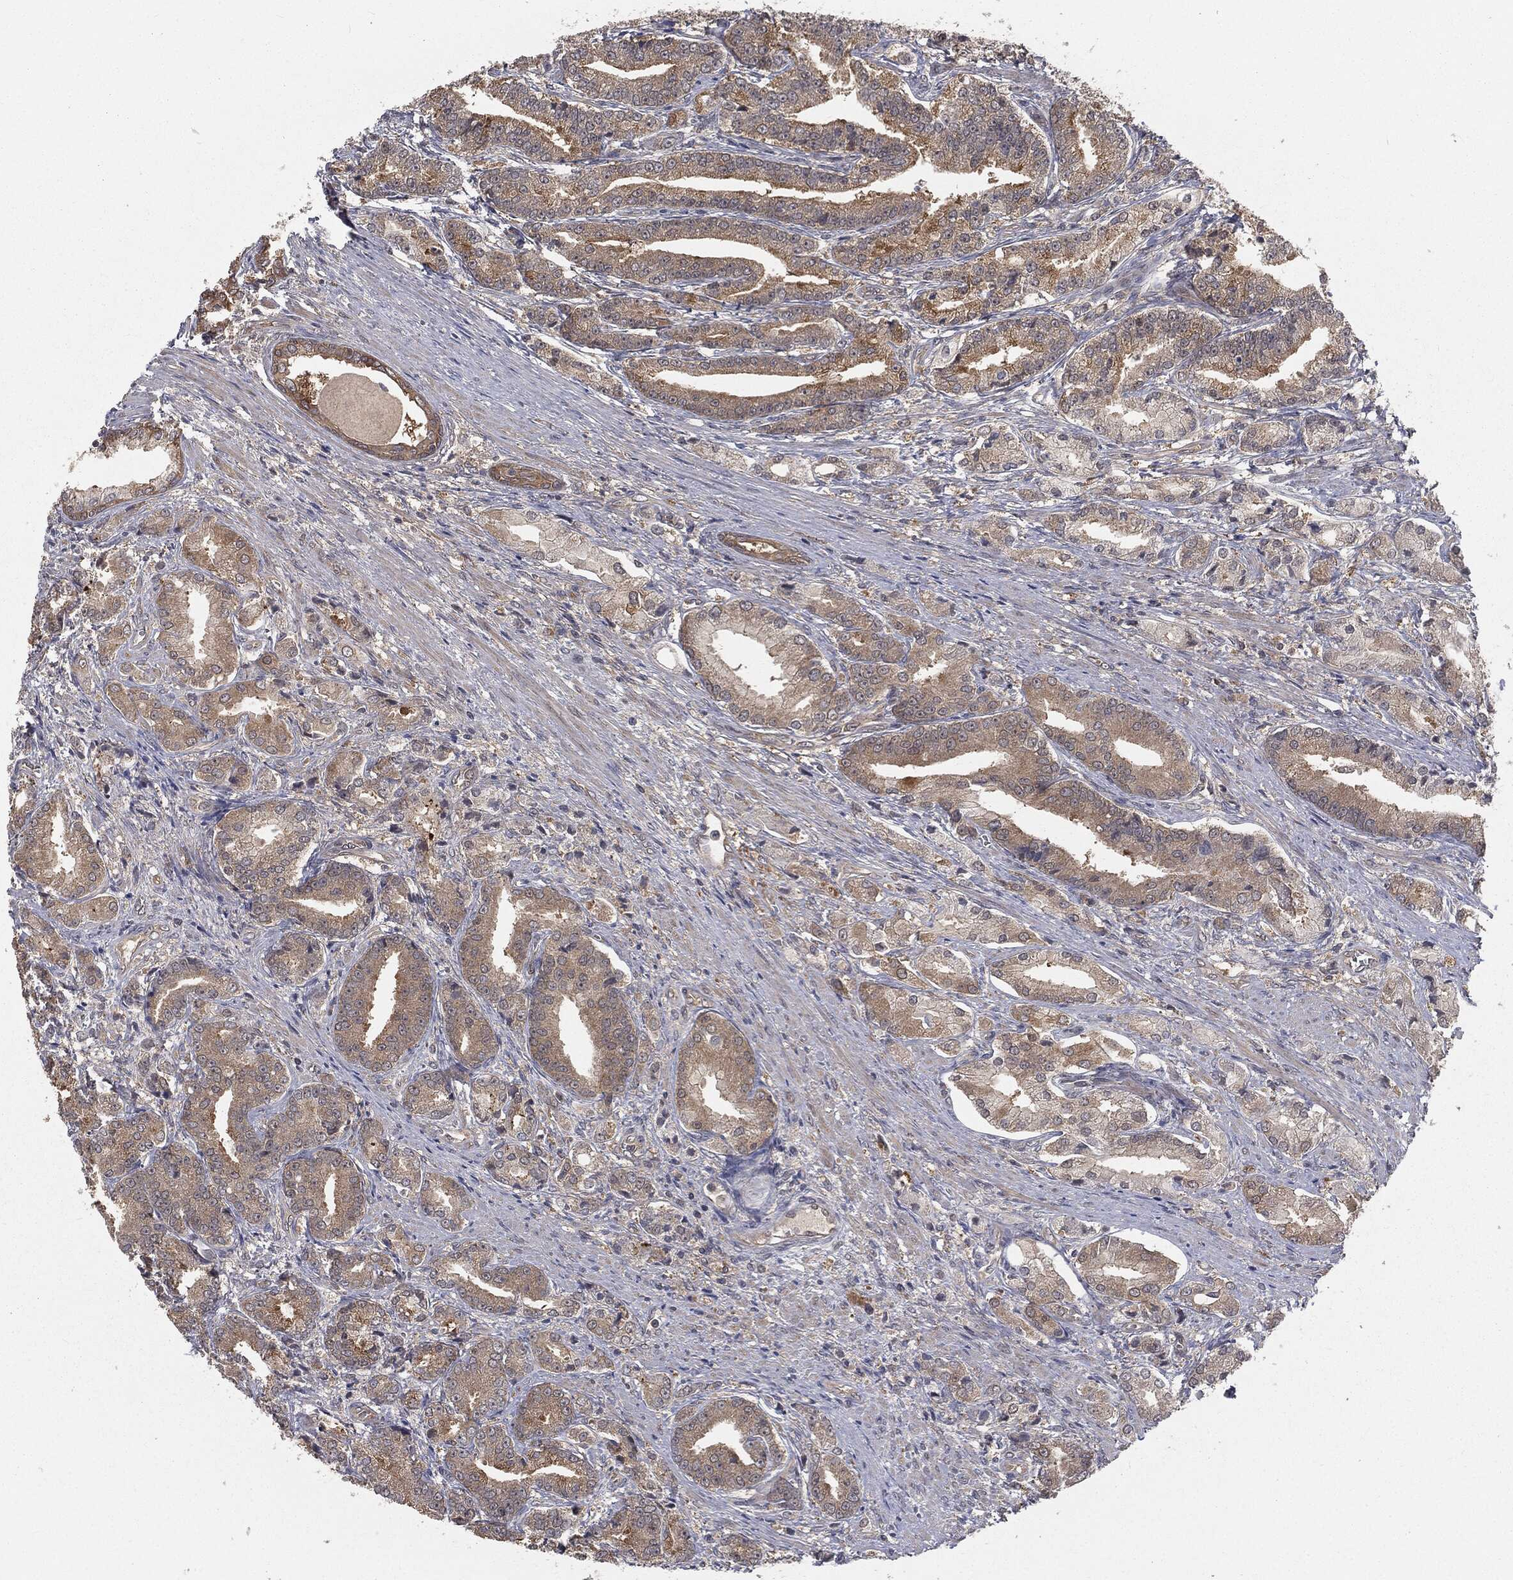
{"staining": {"intensity": "weak", "quantity": ">75%", "location": "cytoplasmic/membranous"}, "tissue": "prostate cancer", "cell_type": "Tumor cells", "image_type": "cancer", "snomed": [{"axis": "morphology", "description": "Adenocarcinoma, High grade"}, {"axis": "topography", "description": "Prostate and seminal vesicle, NOS"}], "caption": "Brown immunohistochemical staining in prostate cancer (high-grade adenocarcinoma) demonstrates weak cytoplasmic/membranous staining in about >75% of tumor cells.", "gene": "FBXO7", "patient": {"sex": "male", "age": 61}}